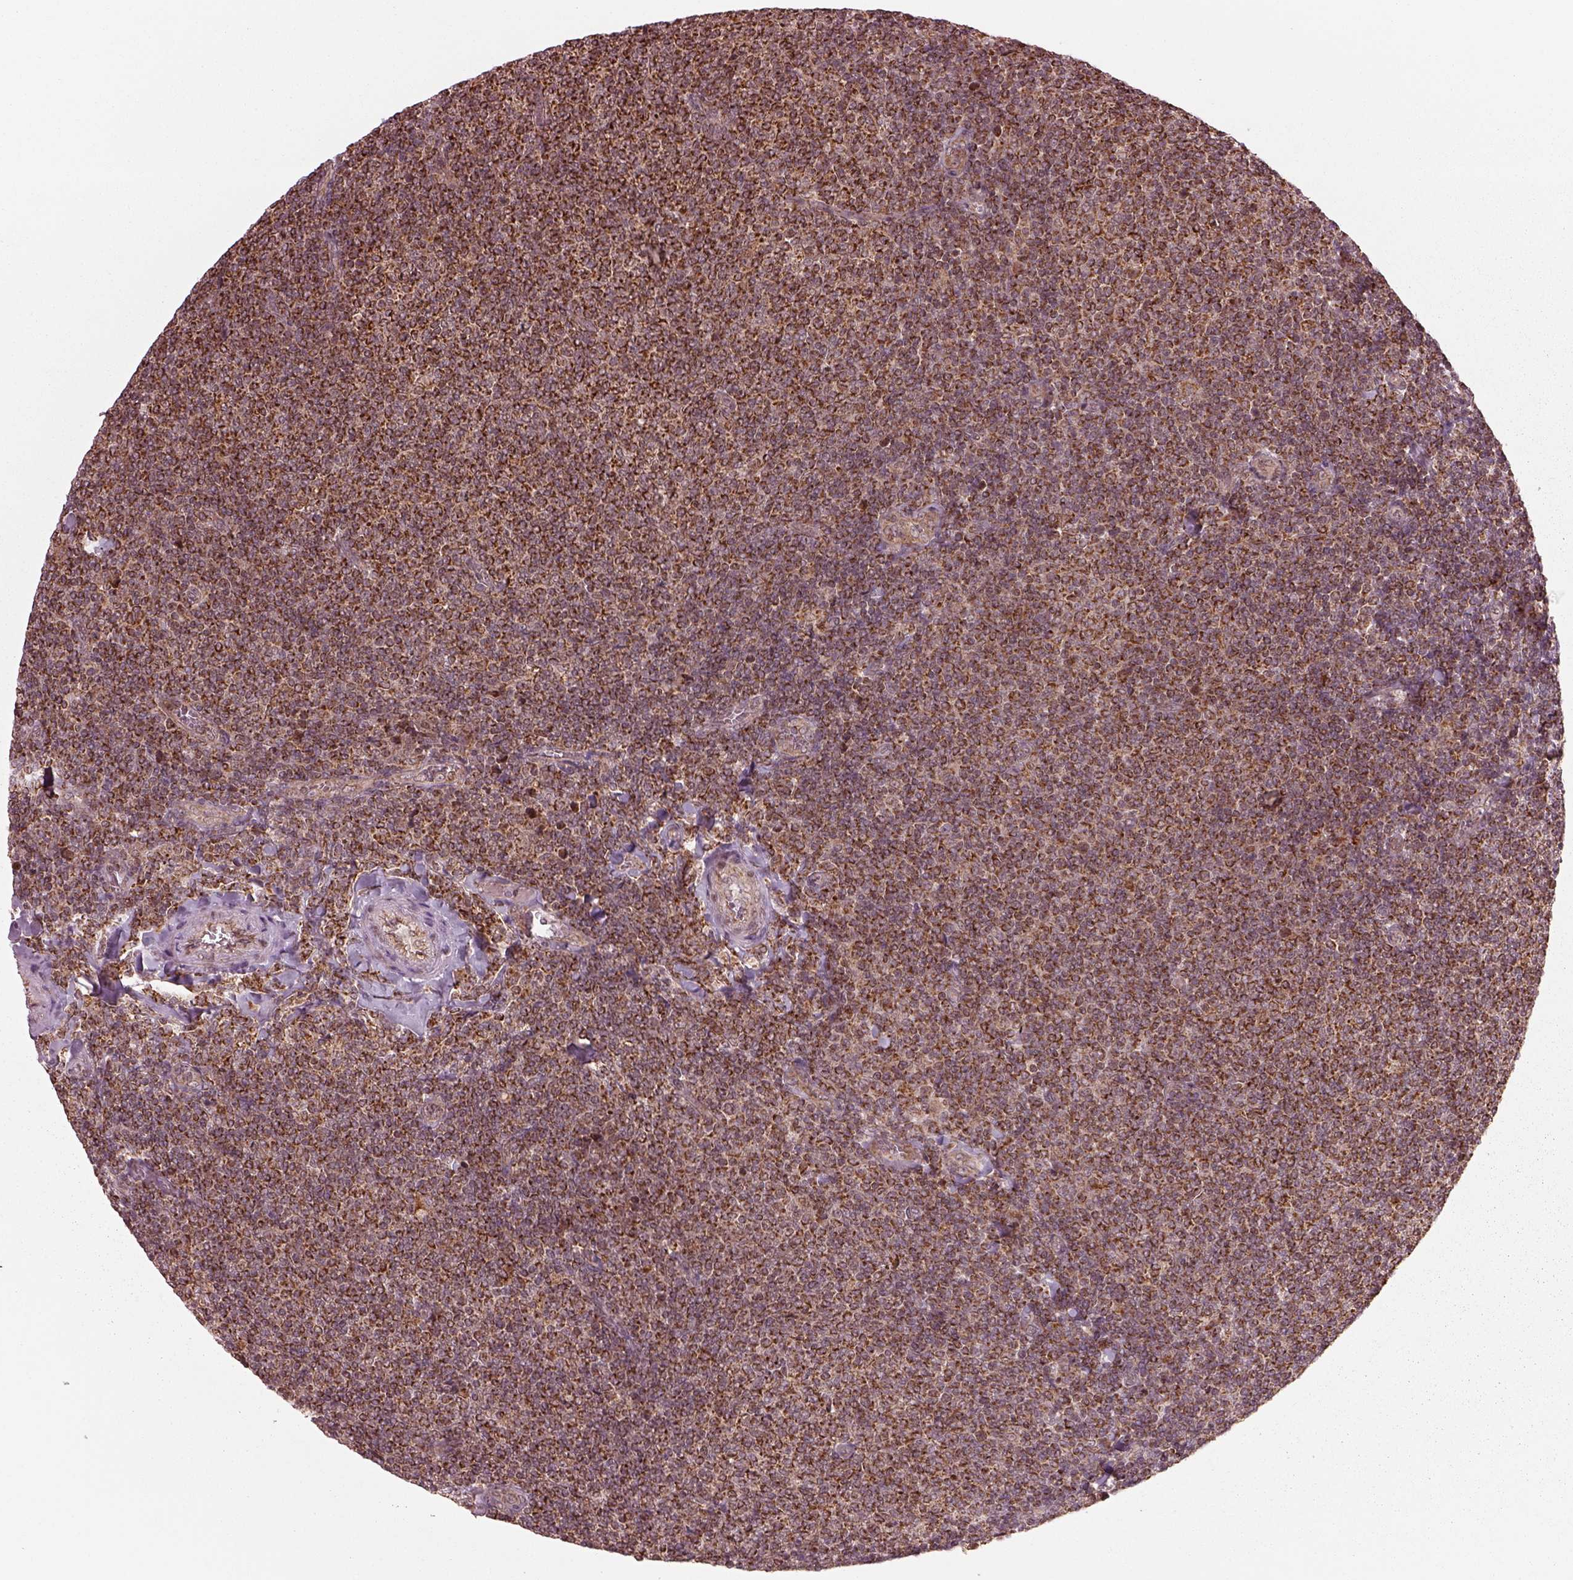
{"staining": {"intensity": "strong", "quantity": ">75%", "location": "cytoplasmic/membranous"}, "tissue": "lymphoma", "cell_type": "Tumor cells", "image_type": "cancer", "snomed": [{"axis": "morphology", "description": "Malignant lymphoma, non-Hodgkin's type, Low grade"}, {"axis": "topography", "description": "Lymph node"}], "caption": "The image demonstrates a brown stain indicating the presence of a protein in the cytoplasmic/membranous of tumor cells in low-grade malignant lymphoma, non-Hodgkin's type.", "gene": "SEL1L3", "patient": {"sex": "male", "age": 52}}